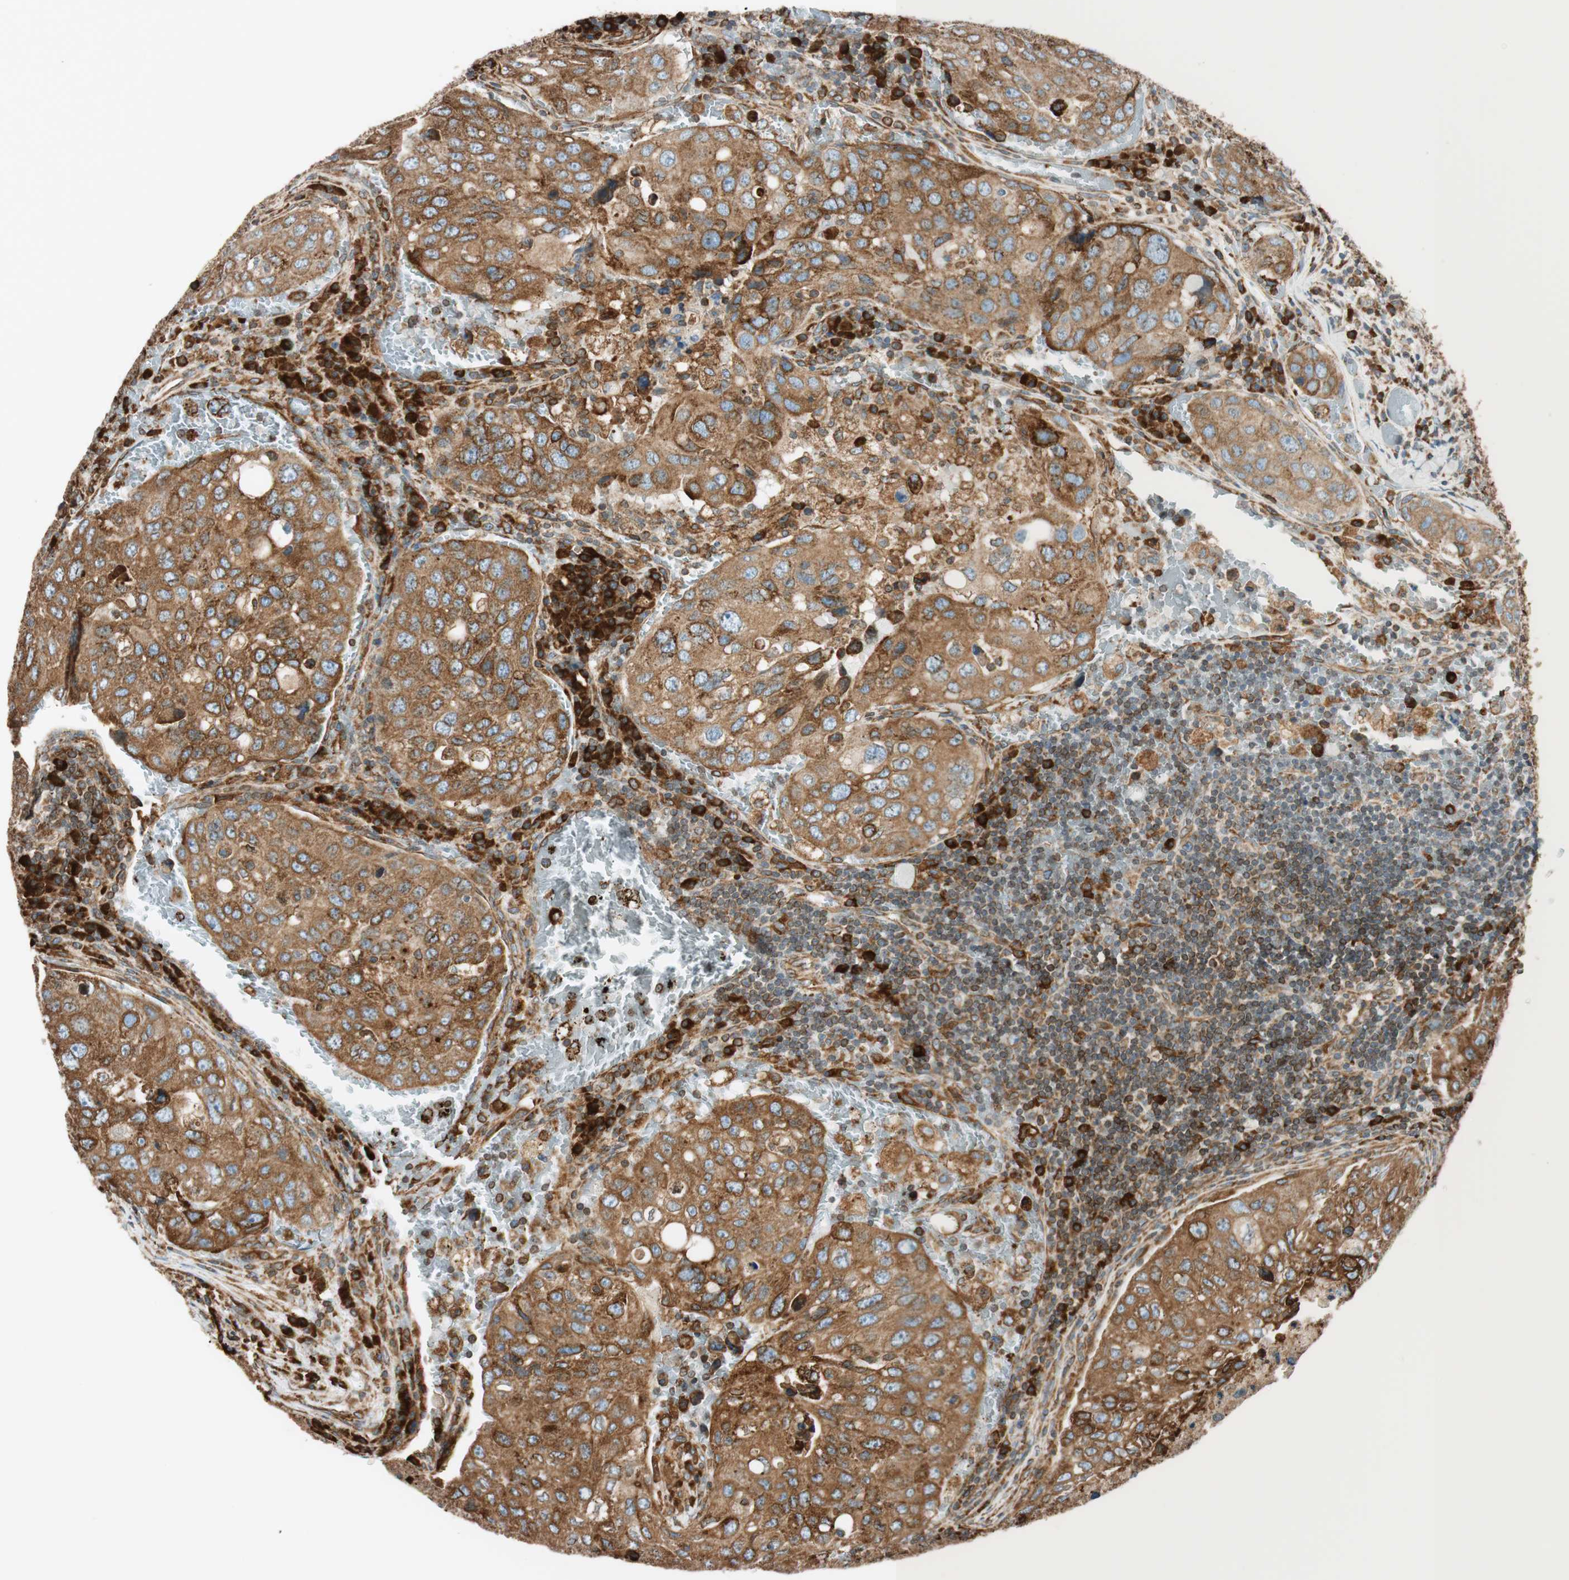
{"staining": {"intensity": "strong", "quantity": ">75%", "location": "cytoplasmic/membranous"}, "tissue": "urothelial cancer", "cell_type": "Tumor cells", "image_type": "cancer", "snomed": [{"axis": "morphology", "description": "Urothelial carcinoma, High grade"}, {"axis": "topography", "description": "Lymph node"}, {"axis": "topography", "description": "Urinary bladder"}], "caption": "Protein staining shows strong cytoplasmic/membranous expression in approximately >75% of tumor cells in urothelial cancer.", "gene": "PRKCSH", "patient": {"sex": "male", "age": 51}}